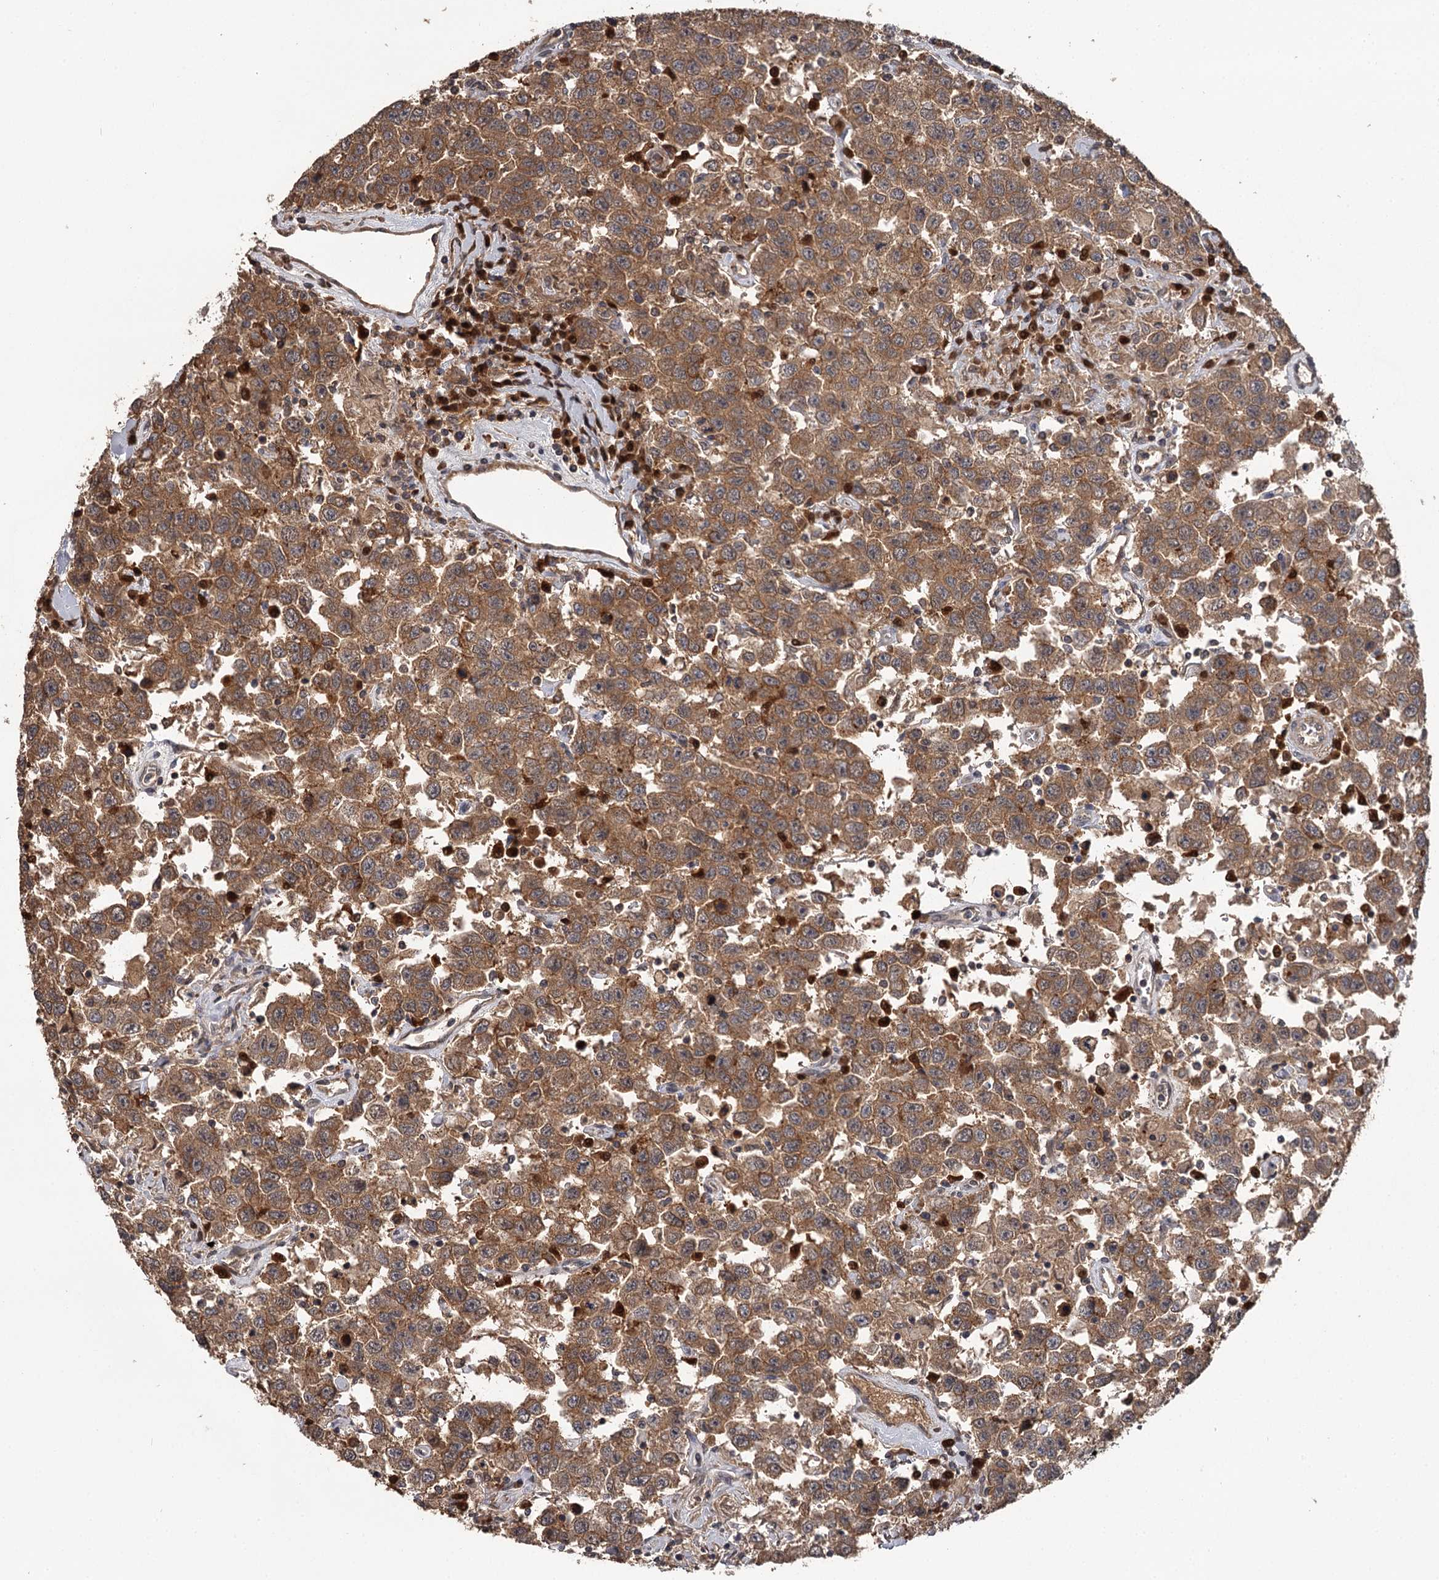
{"staining": {"intensity": "moderate", "quantity": ">75%", "location": "cytoplasmic/membranous"}, "tissue": "testis cancer", "cell_type": "Tumor cells", "image_type": "cancer", "snomed": [{"axis": "morphology", "description": "Seminoma, NOS"}, {"axis": "topography", "description": "Testis"}], "caption": "Immunohistochemistry (IHC) (DAB) staining of testis seminoma shows moderate cytoplasmic/membranous protein positivity in about >75% of tumor cells.", "gene": "TTC12", "patient": {"sex": "male", "age": 41}}